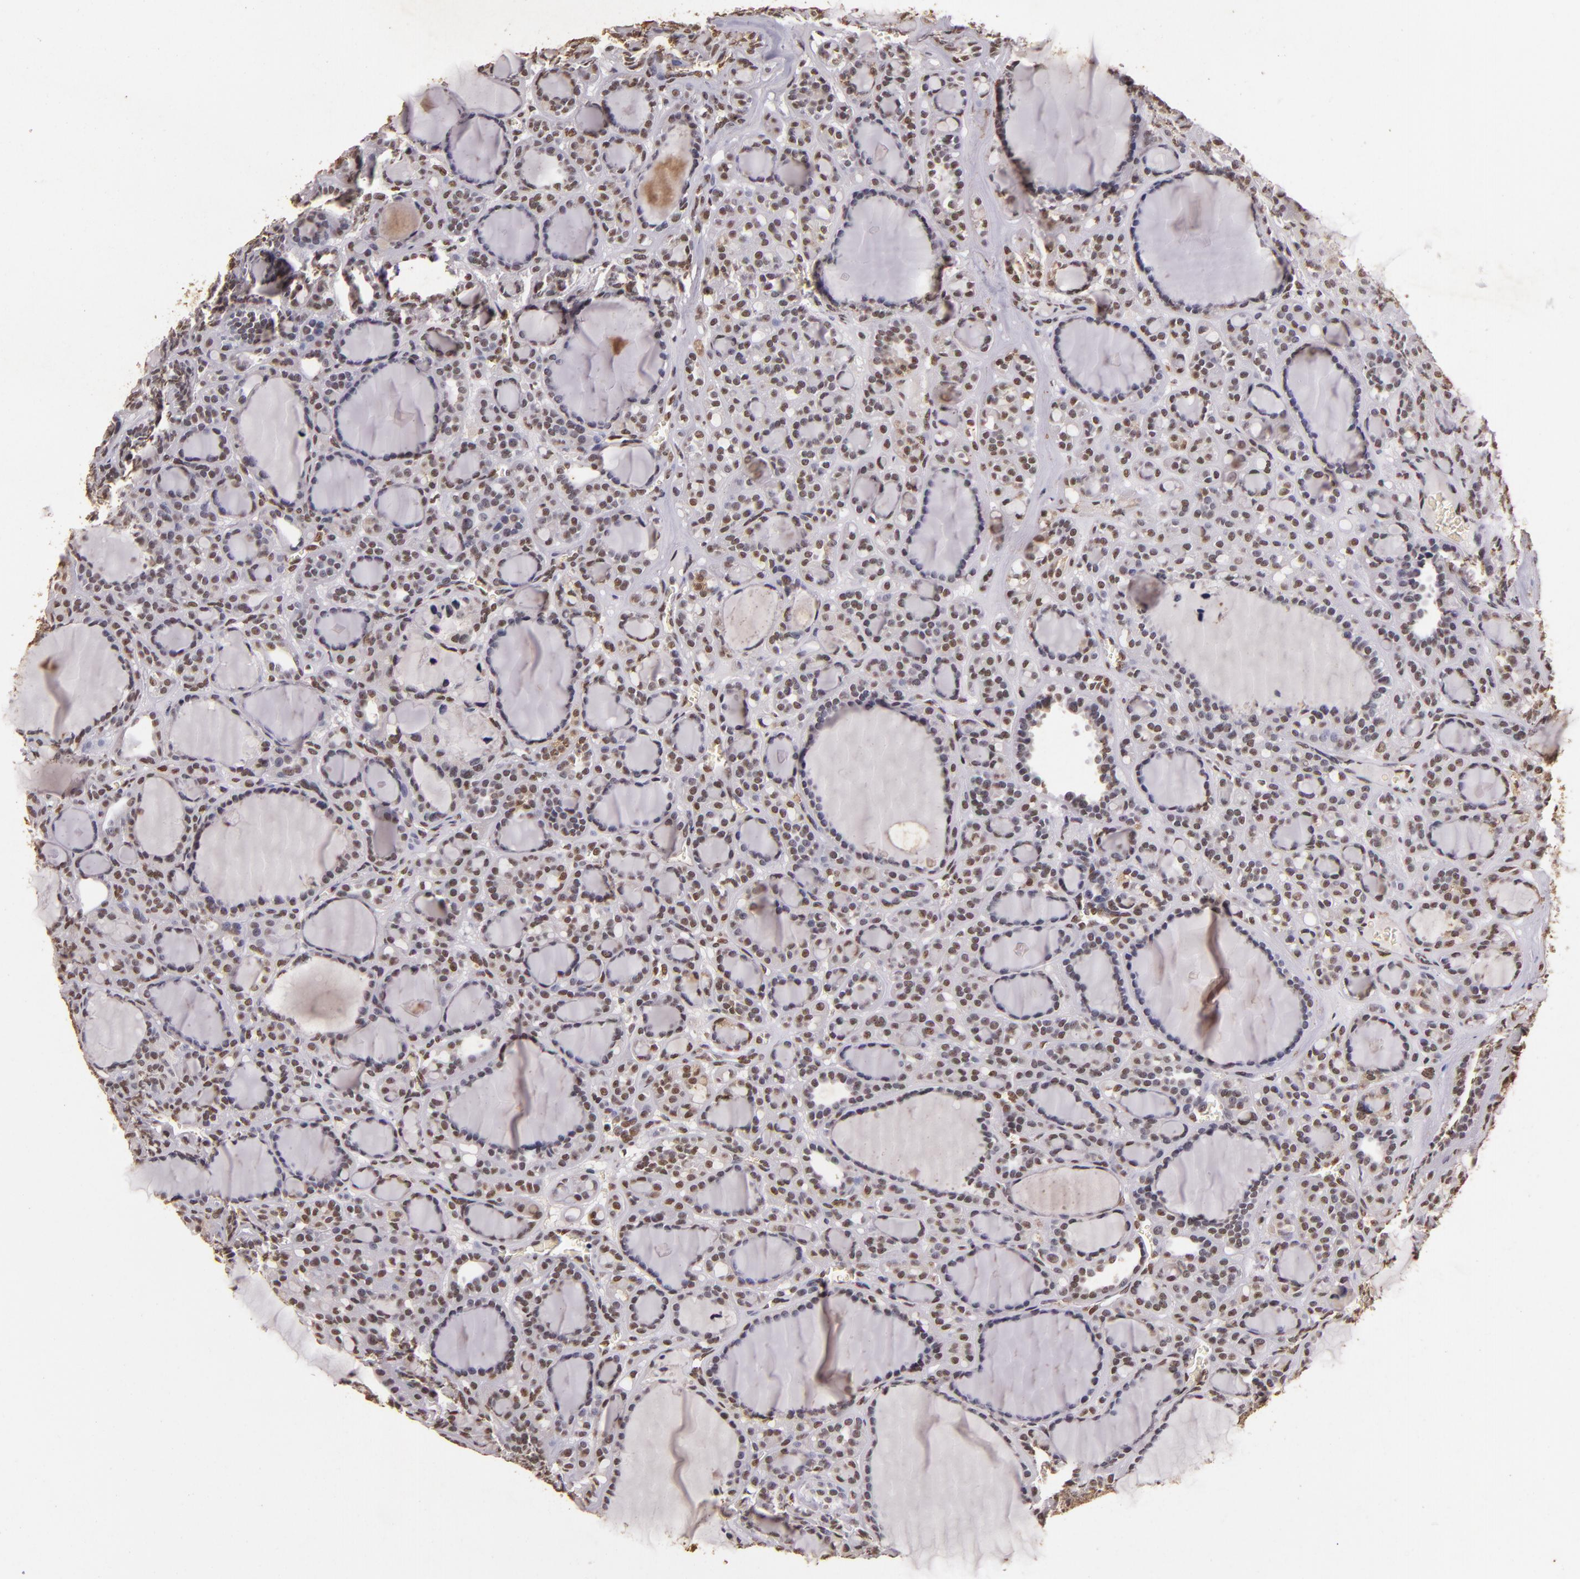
{"staining": {"intensity": "weak", "quantity": "25%-75%", "location": "nuclear"}, "tissue": "thyroid cancer", "cell_type": "Tumor cells", "image_type": "cancer", "snomed": [{"axis": "morphology", "description": "Follicular adenoma carcinoma, NOS"}, {"axis": "topography", "description": "Thyroid gland"}], "caption": "DAB immunohistochemical staining of thyroid follicular adenoma carcinoma displays weak nuclear protein staining in approximately 25%-75% of tumor cells.", "gene": "CBX3", "patient": {"sex": "female", "age": 71}}